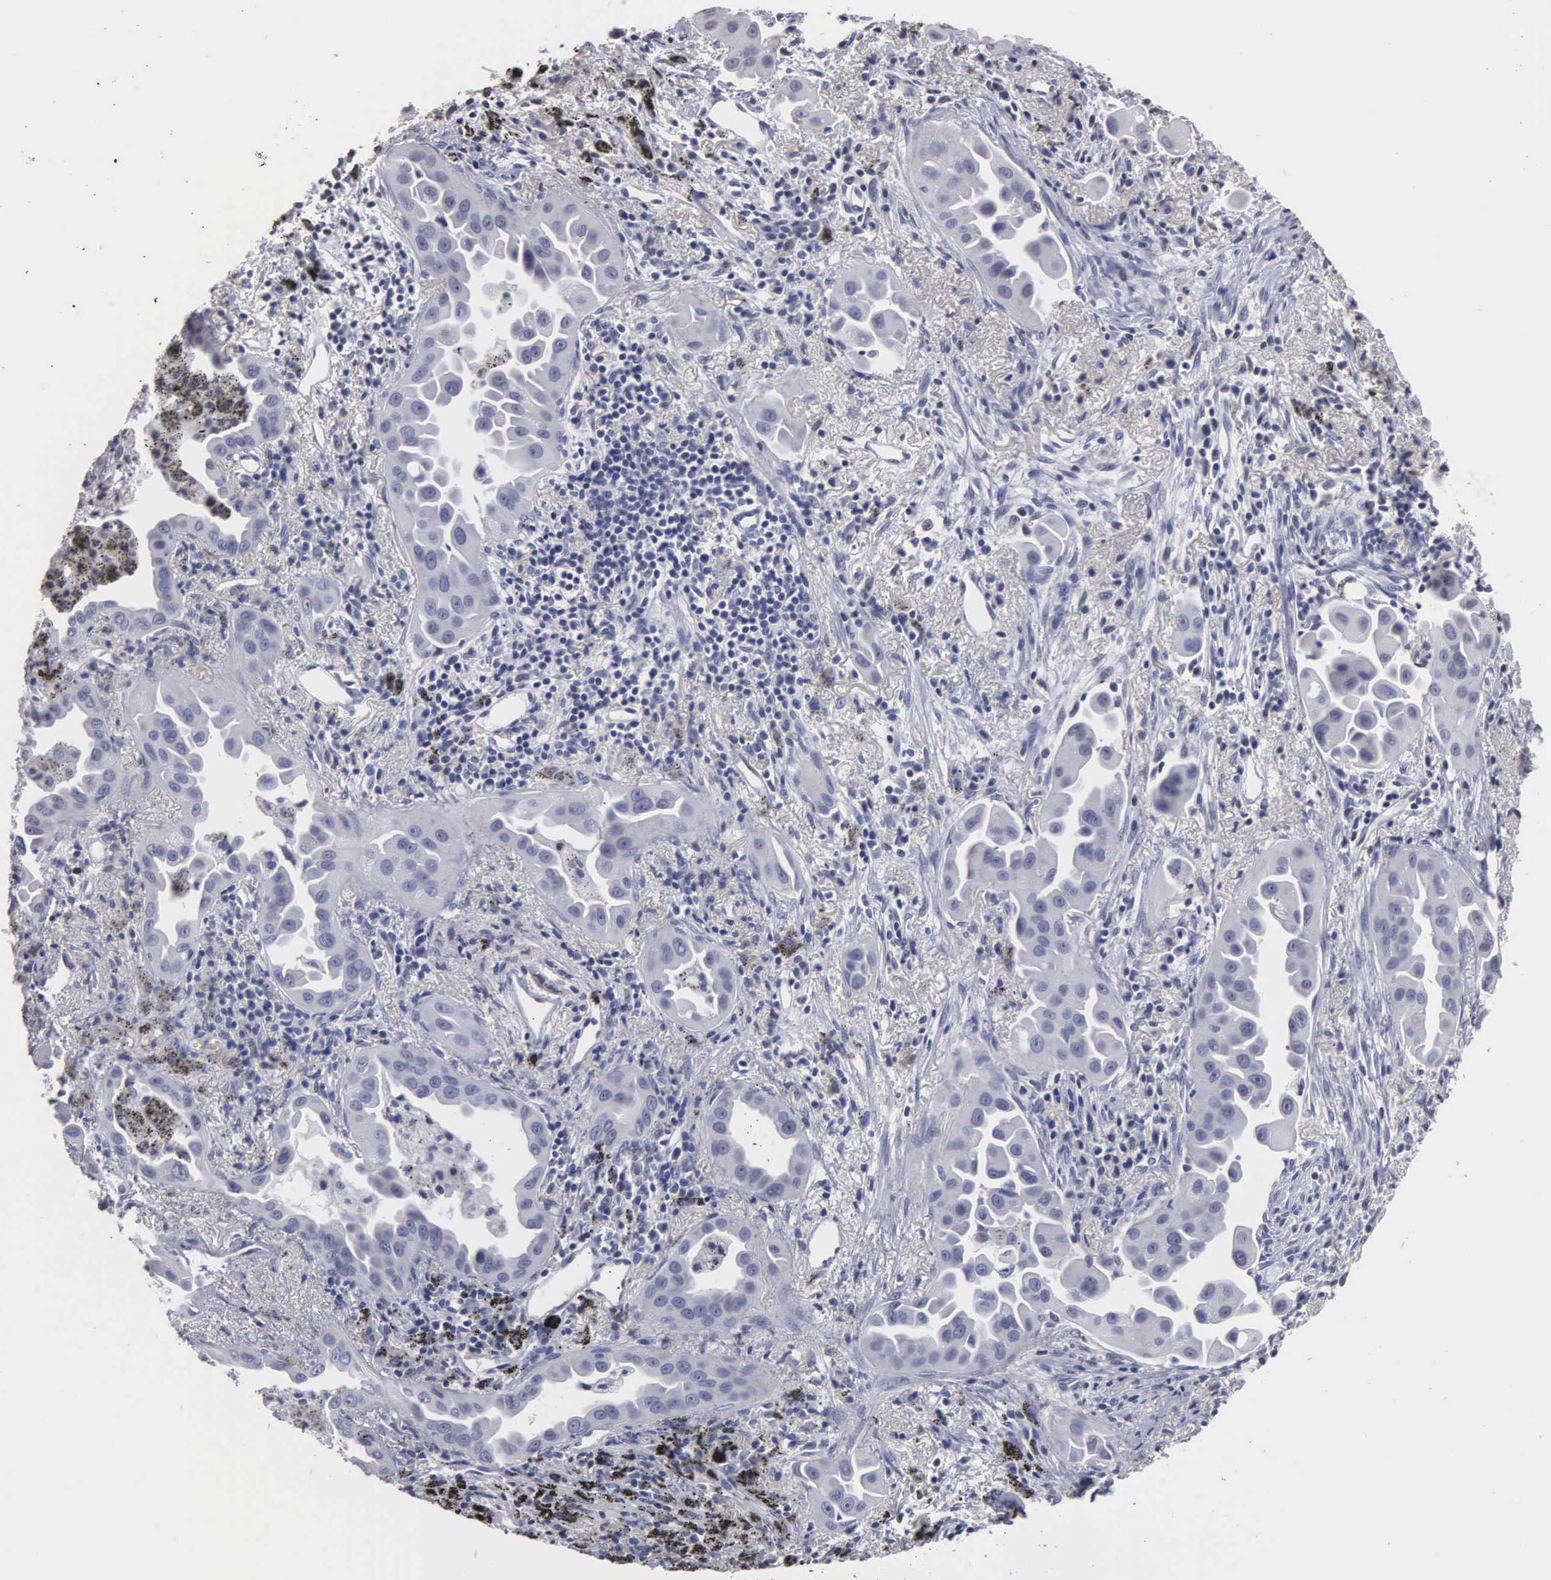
{"staining": {"intensity": "negative", "quantity": "none", "location": "none"}, "tissue": "lung cancer", "cell_type": "Tumor cells", "image_type": "cancer", "snomed": [{"axis": "morphology", "description": "Adenocarcinoma, NOS"}, {"axis": "topography", "description": "Lung"}], "caption": "Lung cancer (adenocarcinoma) was stained to show a protein in brown. There is no significant expression in tumor cells.", "gene": "UPB1", "patient": {"sex": "male", "age": 68}}